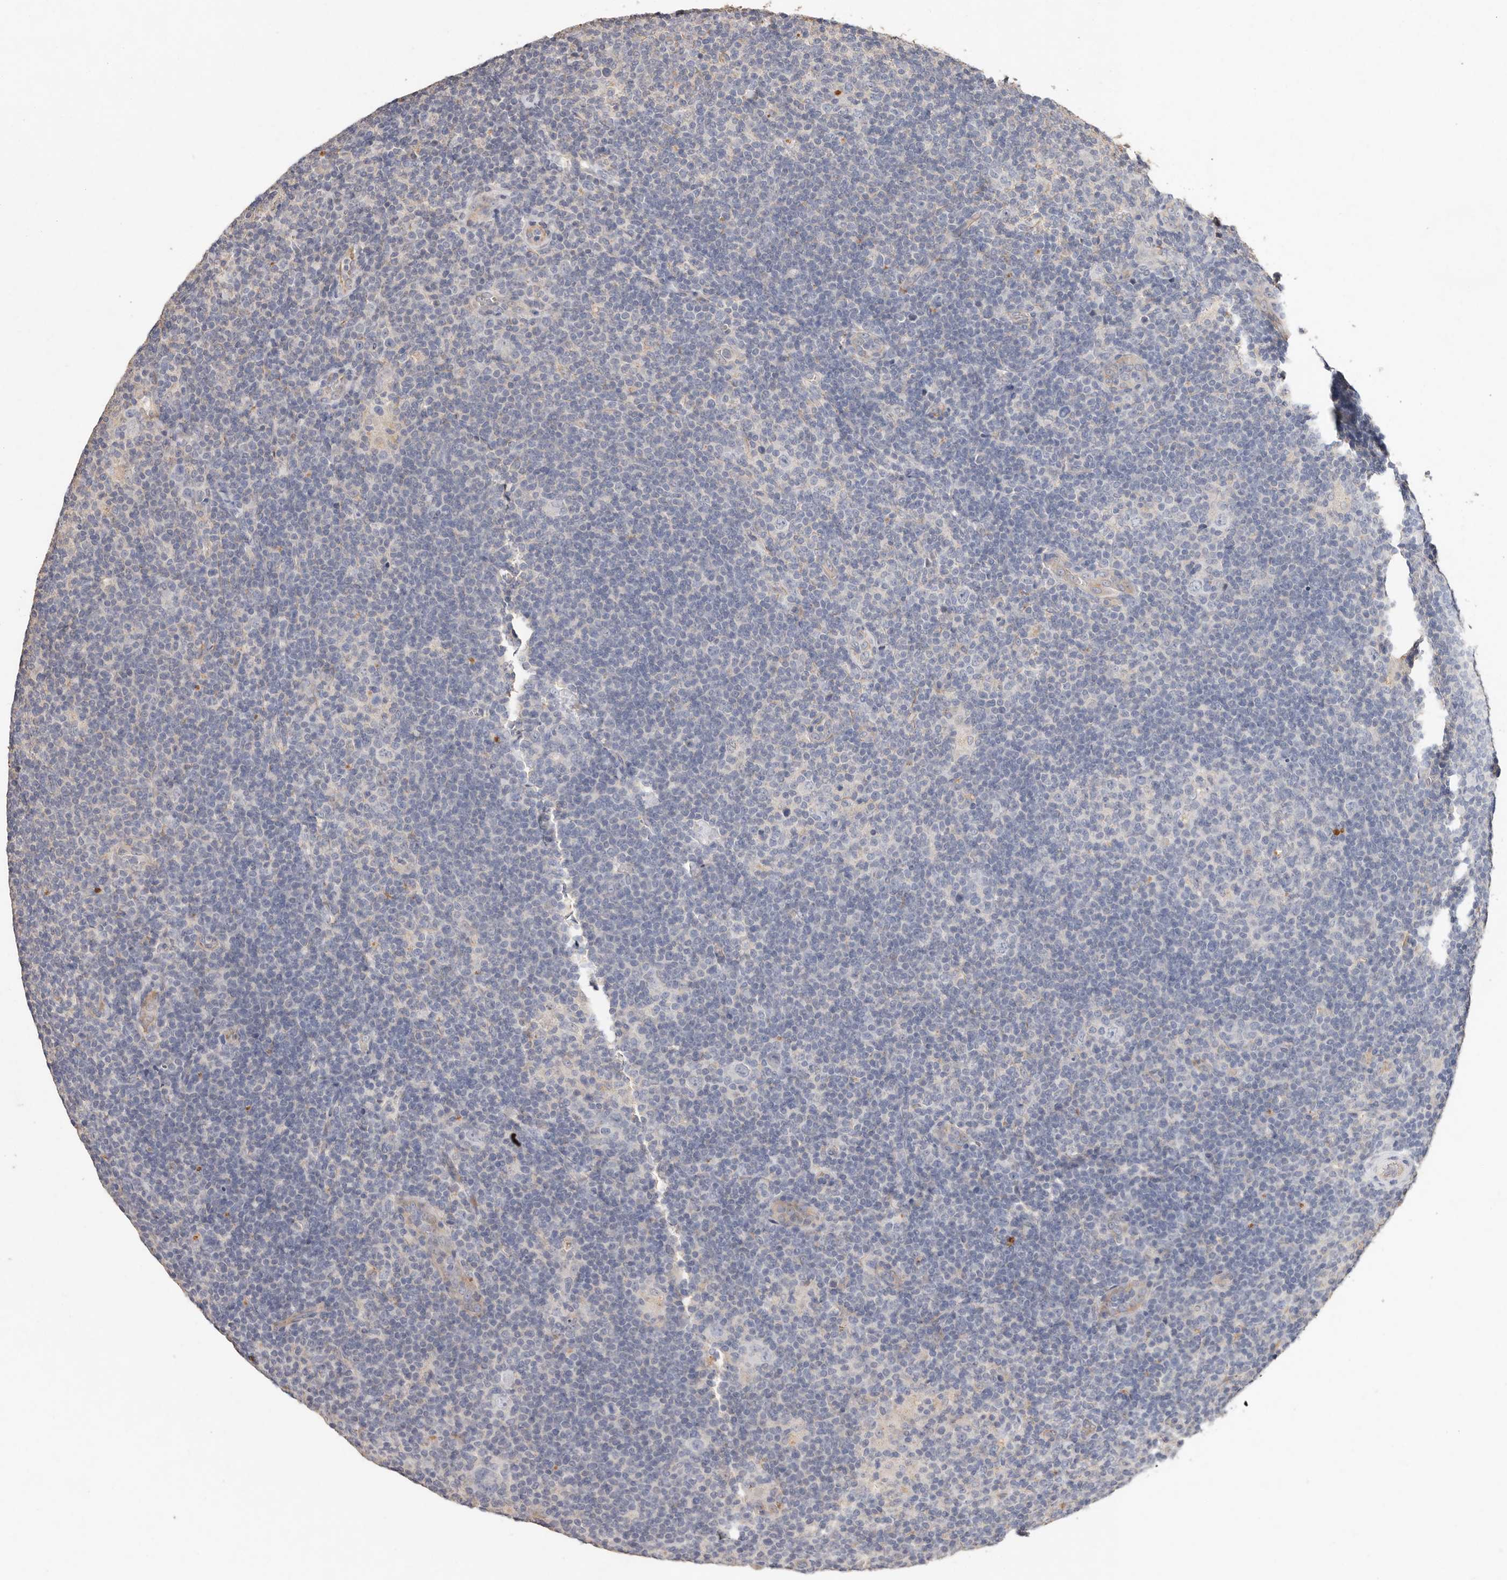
{"staining": {"intensity": "negative", "quantity": "none", "location": "none"}, "tissue": "lymphoma", "cell_type": "Tumor cells", "image_type": "cancer", "snomed": [{"axis": "morphology", "description": "Hodgkin's disease, NOS"}, {"axis": "topography", "description": "Lymph node"}], "caption": "Lymphoma stained for a protein using immunohistochemistry (IHC) reveals no positivity tumor cells.", "gene": "THBS3", "patient": {"sex": "female", "age": 57}}